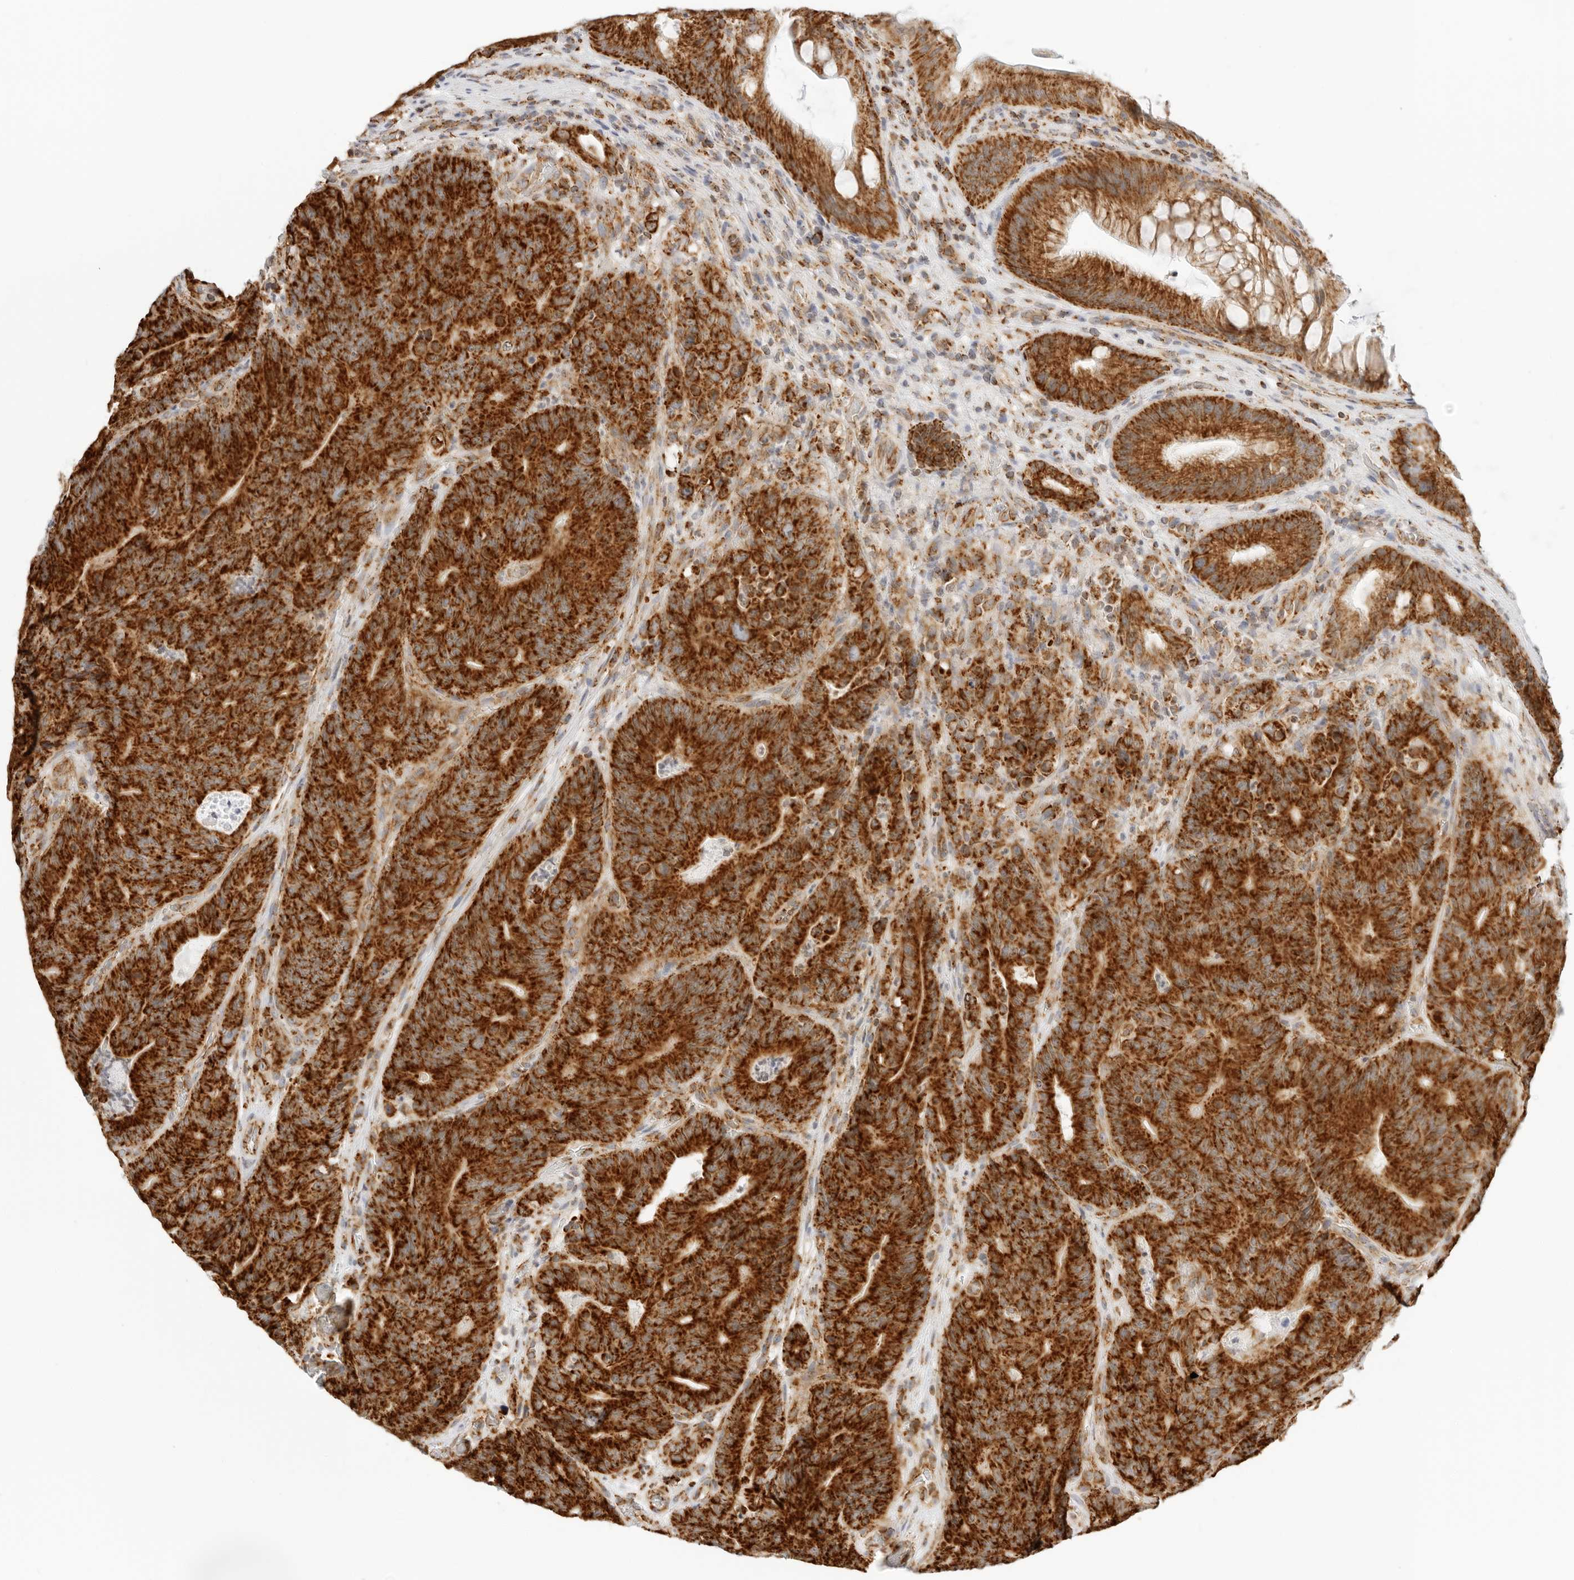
{"staining": {"intensity": "strong", "quantity": ">75%", "location": "cytoplasmic/membranous"}, "tissue": "colorectal cancer", "cell_type": "Tumor cells", "image_type": "cancer", "snomed": [{"axis": "morphology", "description": "Normal tissue, NOS"}, {"axis": "topography", "description": "Colon"}], "caption": "Immunohistochemistry (IHC) photomicrograph of neoplastic tissue: colorectal cancer stained using immunohistochemistry displays high levels of strong protein expression localized specifically in the cytoplasmic/membranous of tumor cells, appearing as a cytoplasmic/membranous brown color.", "gene": "RC3H1", "patient": {"sex": "female", "age": 82}}